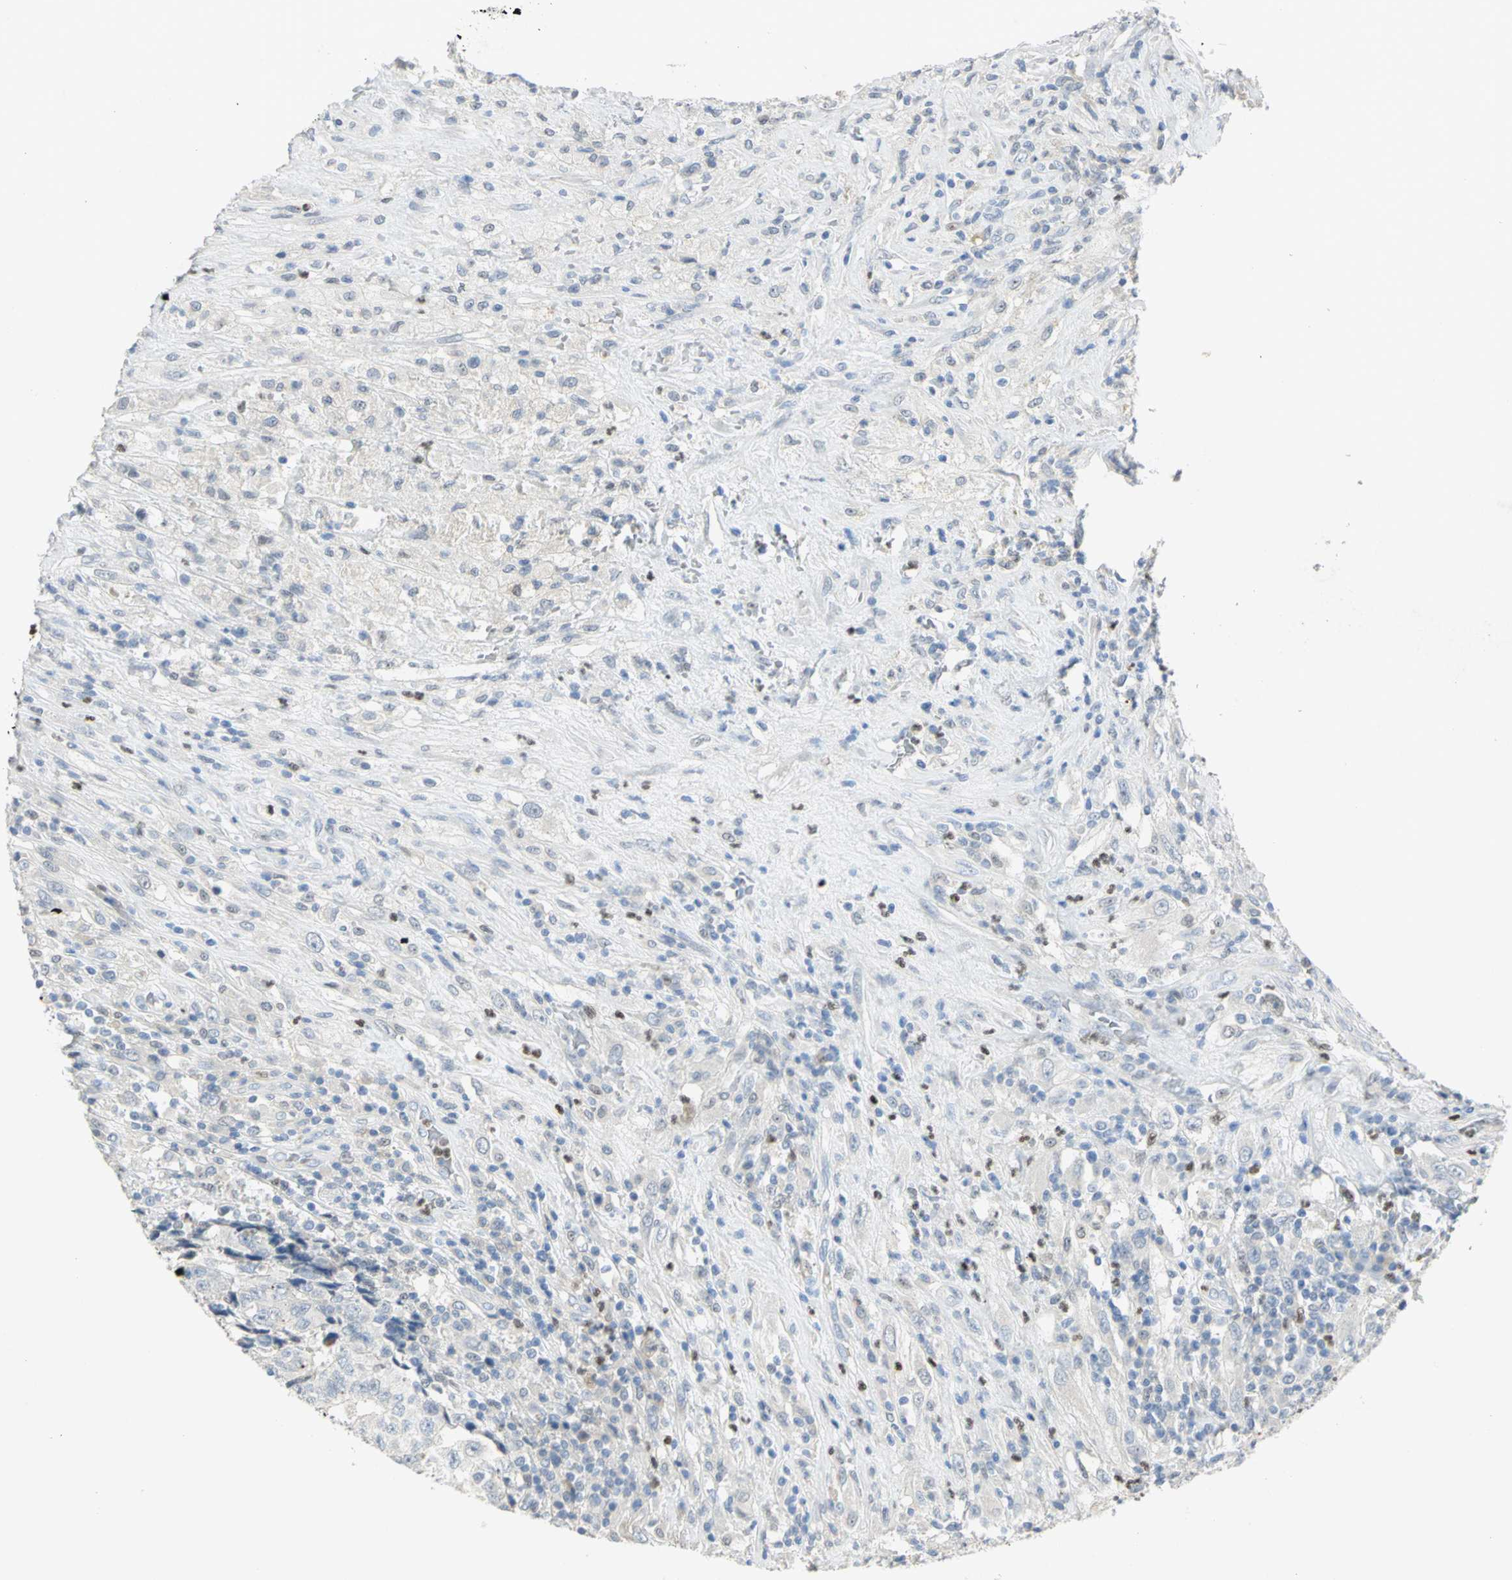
{"staining": {"intensity": "negative", "quantity": "none", "location": "none"}, "tissue": "testis cancer", "cell_type": "Tumor cells", "image_type": "cancer", "snomed": [{"axis": "morphology", "description": "Necrosis, NOS"}, {"axis": "morphology", "description": "Carcinoma, Embryonal, NOS"}, {"axis": "topography", "description": "Testis"}], "caption": "The immunohistochemistry histopathology image has no significant positivity in tumor cells of testis cancer (embryonal carcinoma) tissue.", "gene": "BCL6", "patient": {"sex": "male", "age": 19}}